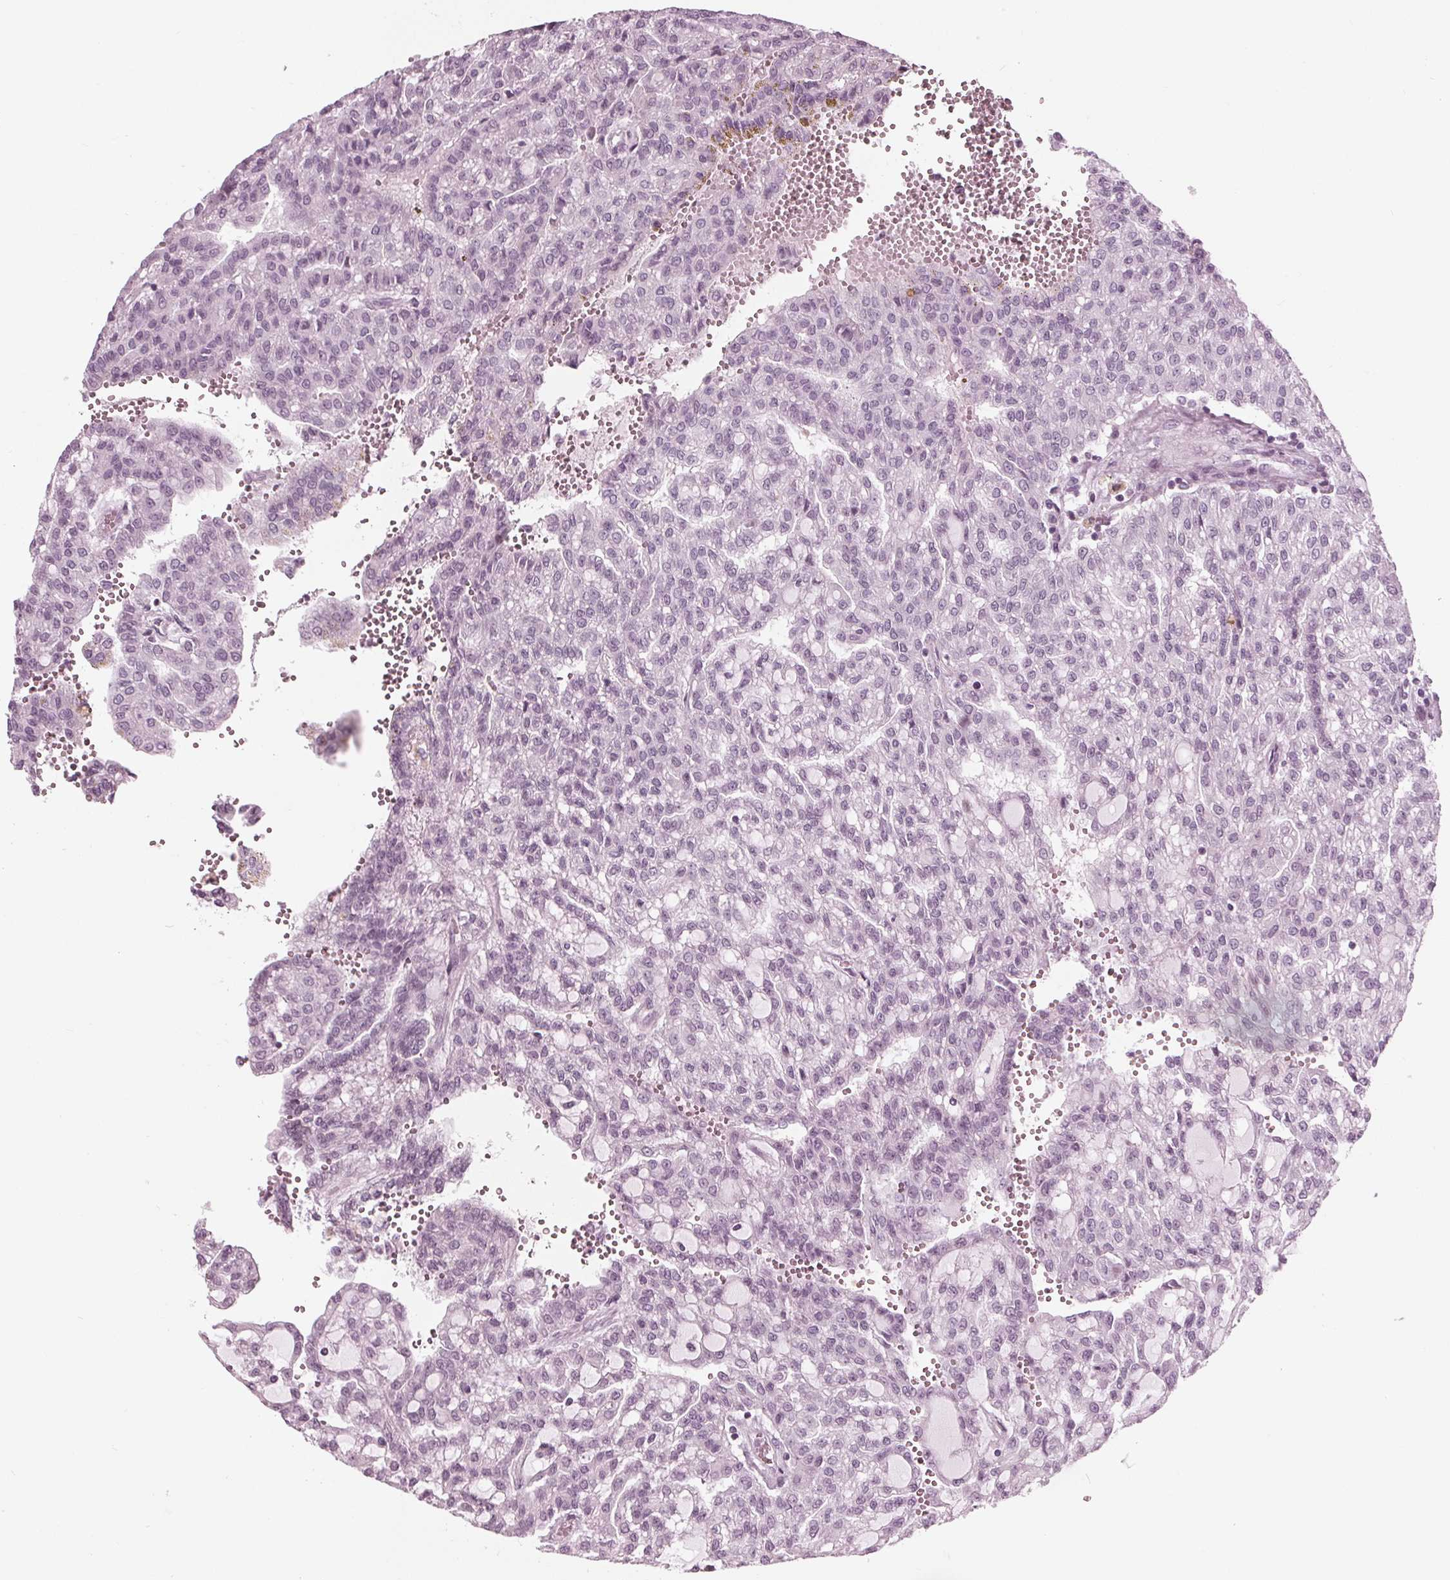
{"staining": {"intensity": "negative", "quantity": "none", "location": "none"}, "tissue": "renal cancer", "cell_type": "Tumor cells", "image_type": "cancer", "snomed": [{"axis": "morphology", "description": "Adenocarcinoma, NOS"}, {"axis": "topography", "description": "Kidney"}], "caption": "Photomicrograph shows no significant protein staining in tumor cells of renal cancer.", "gene": "KRT28", "patient": {"sex": "male", "age": 63}}